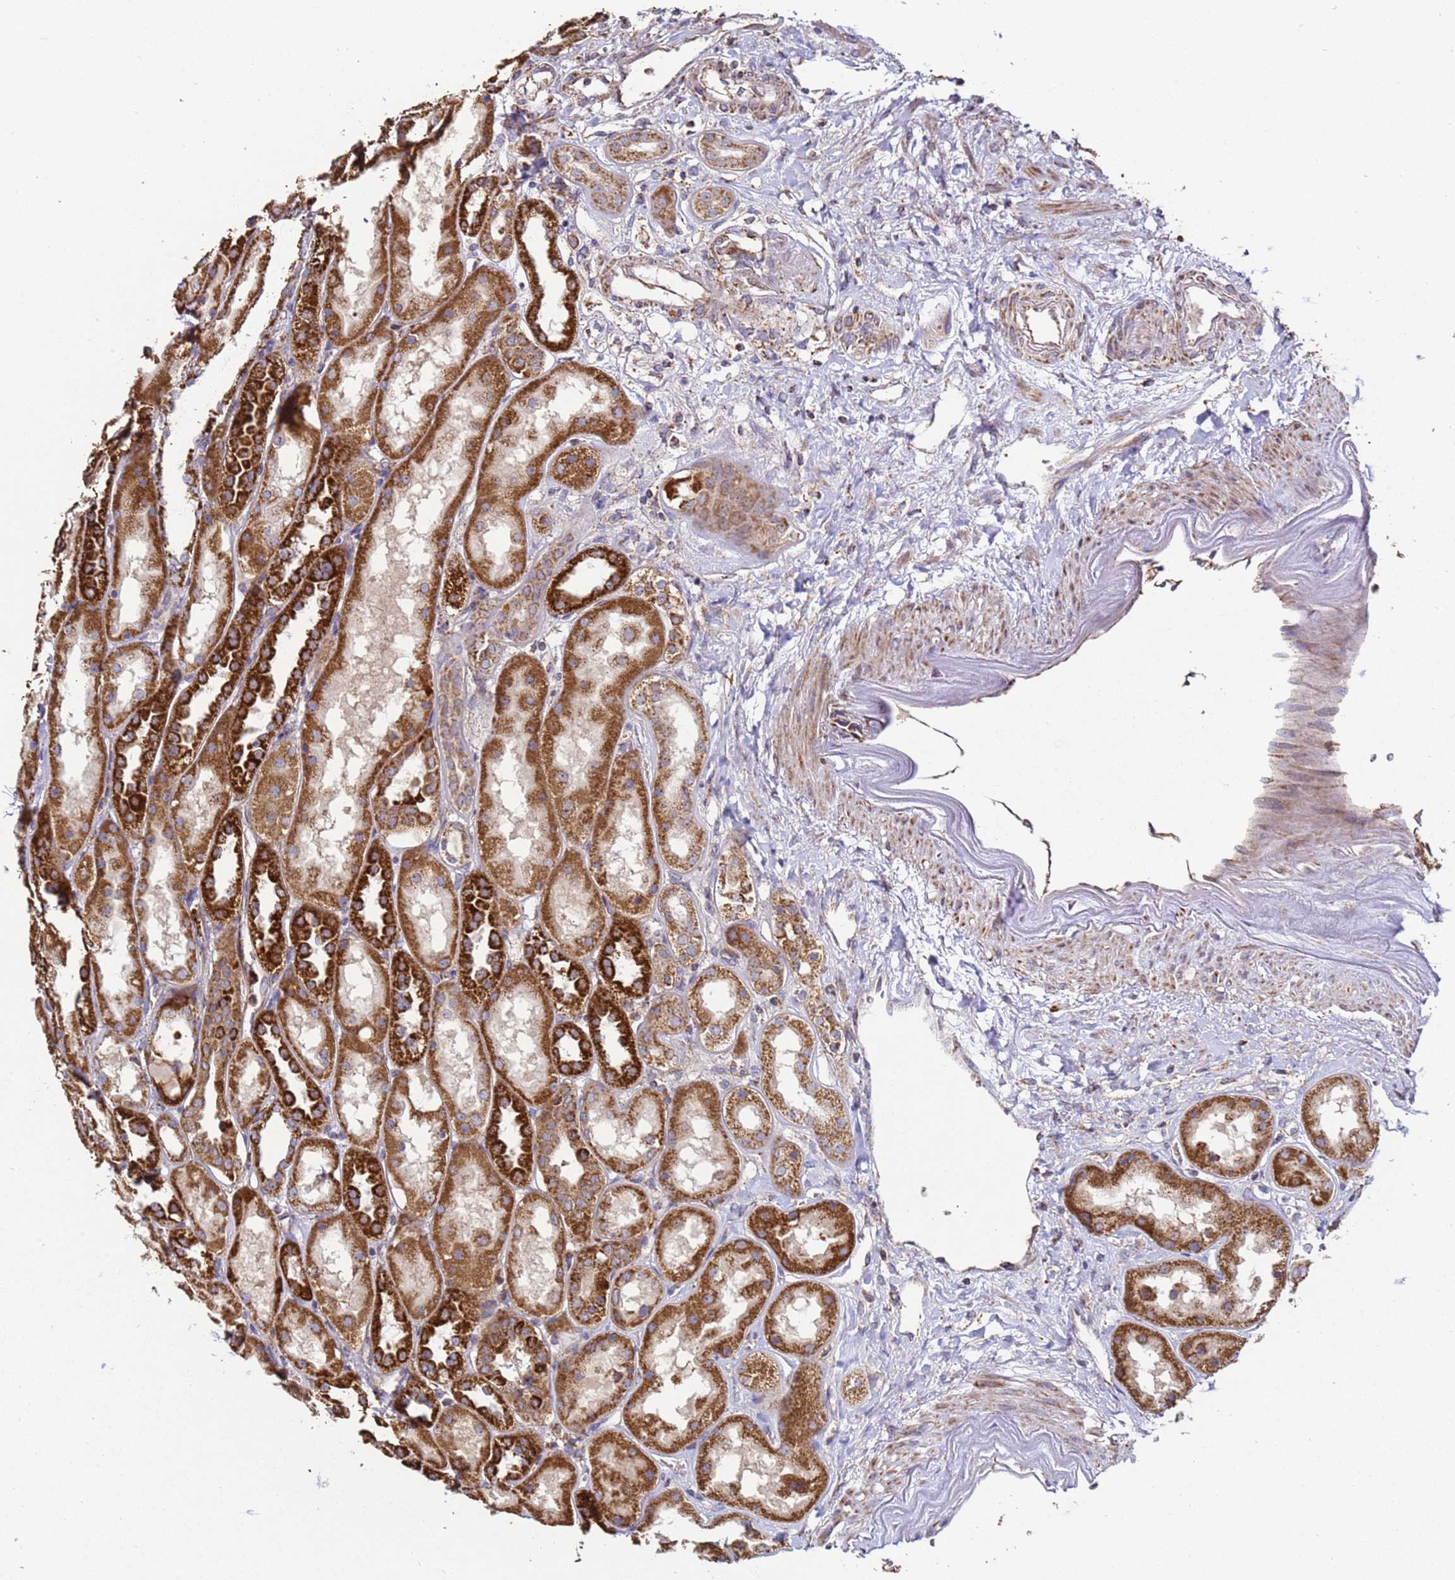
{"staining": {"intensity": "weak", "quantity": "25%-75%", "location": "cytoplasmic/membranous"}, "tissue": "kidney", "cell_type": "Cells in glomeruli", "image_type": "normal", "snomed": [{"axis": "morphology", "description": "Normal tissue, NOS"}, {"axis": "topography", "description": "Kidney"}], "caption": "Immunohistochemical staining of benign kidney shows low levels of weak cytoplasmic/membranous expression in about 25%-75% of cells in glomeruli.", "gene": "FBXO33", "patient": {"sex": "male", "age": 70}}